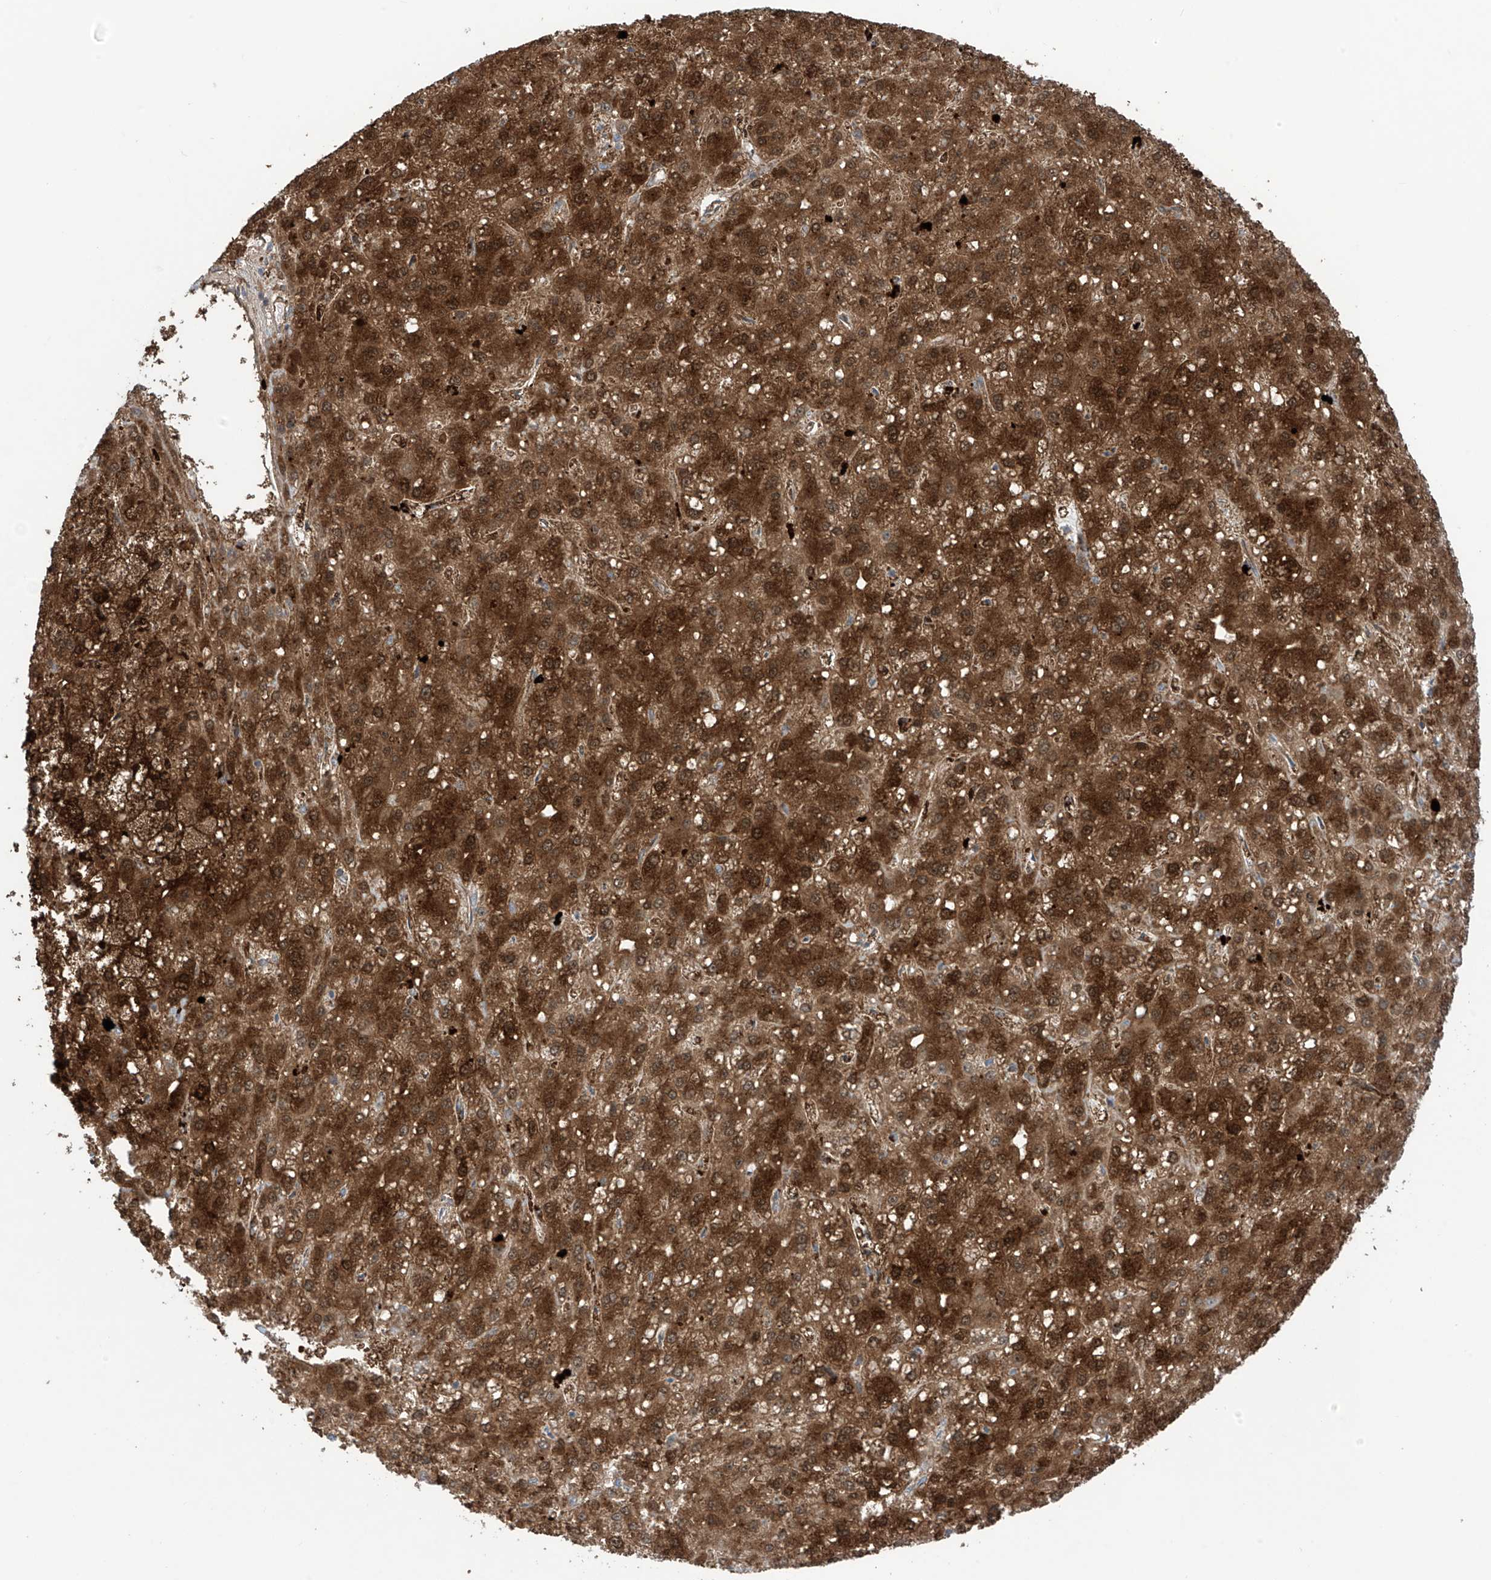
{"staining": {"intensity": "strong", "quantity": ">75%", "location": "cytoplasmic/membranous"}, "tissue": "liver cancer", "cell_type": "Tumor cells", "image_type": "cancer", "snomed": [{"axis": "morphology", "description": "Carcinoma, Hepatocellular, NOS"}, {"axis": "topography", "description": "Liver"}], "caption": "A high-resolution micrograph shows IHC staining of hepatocellular carcinoma (liver), which shows strong cytoplasmic/membranous positivity in about >75% of tumor cells.", "gene": "SAMD3", "patient": {"sex": "male", "age": 67}}